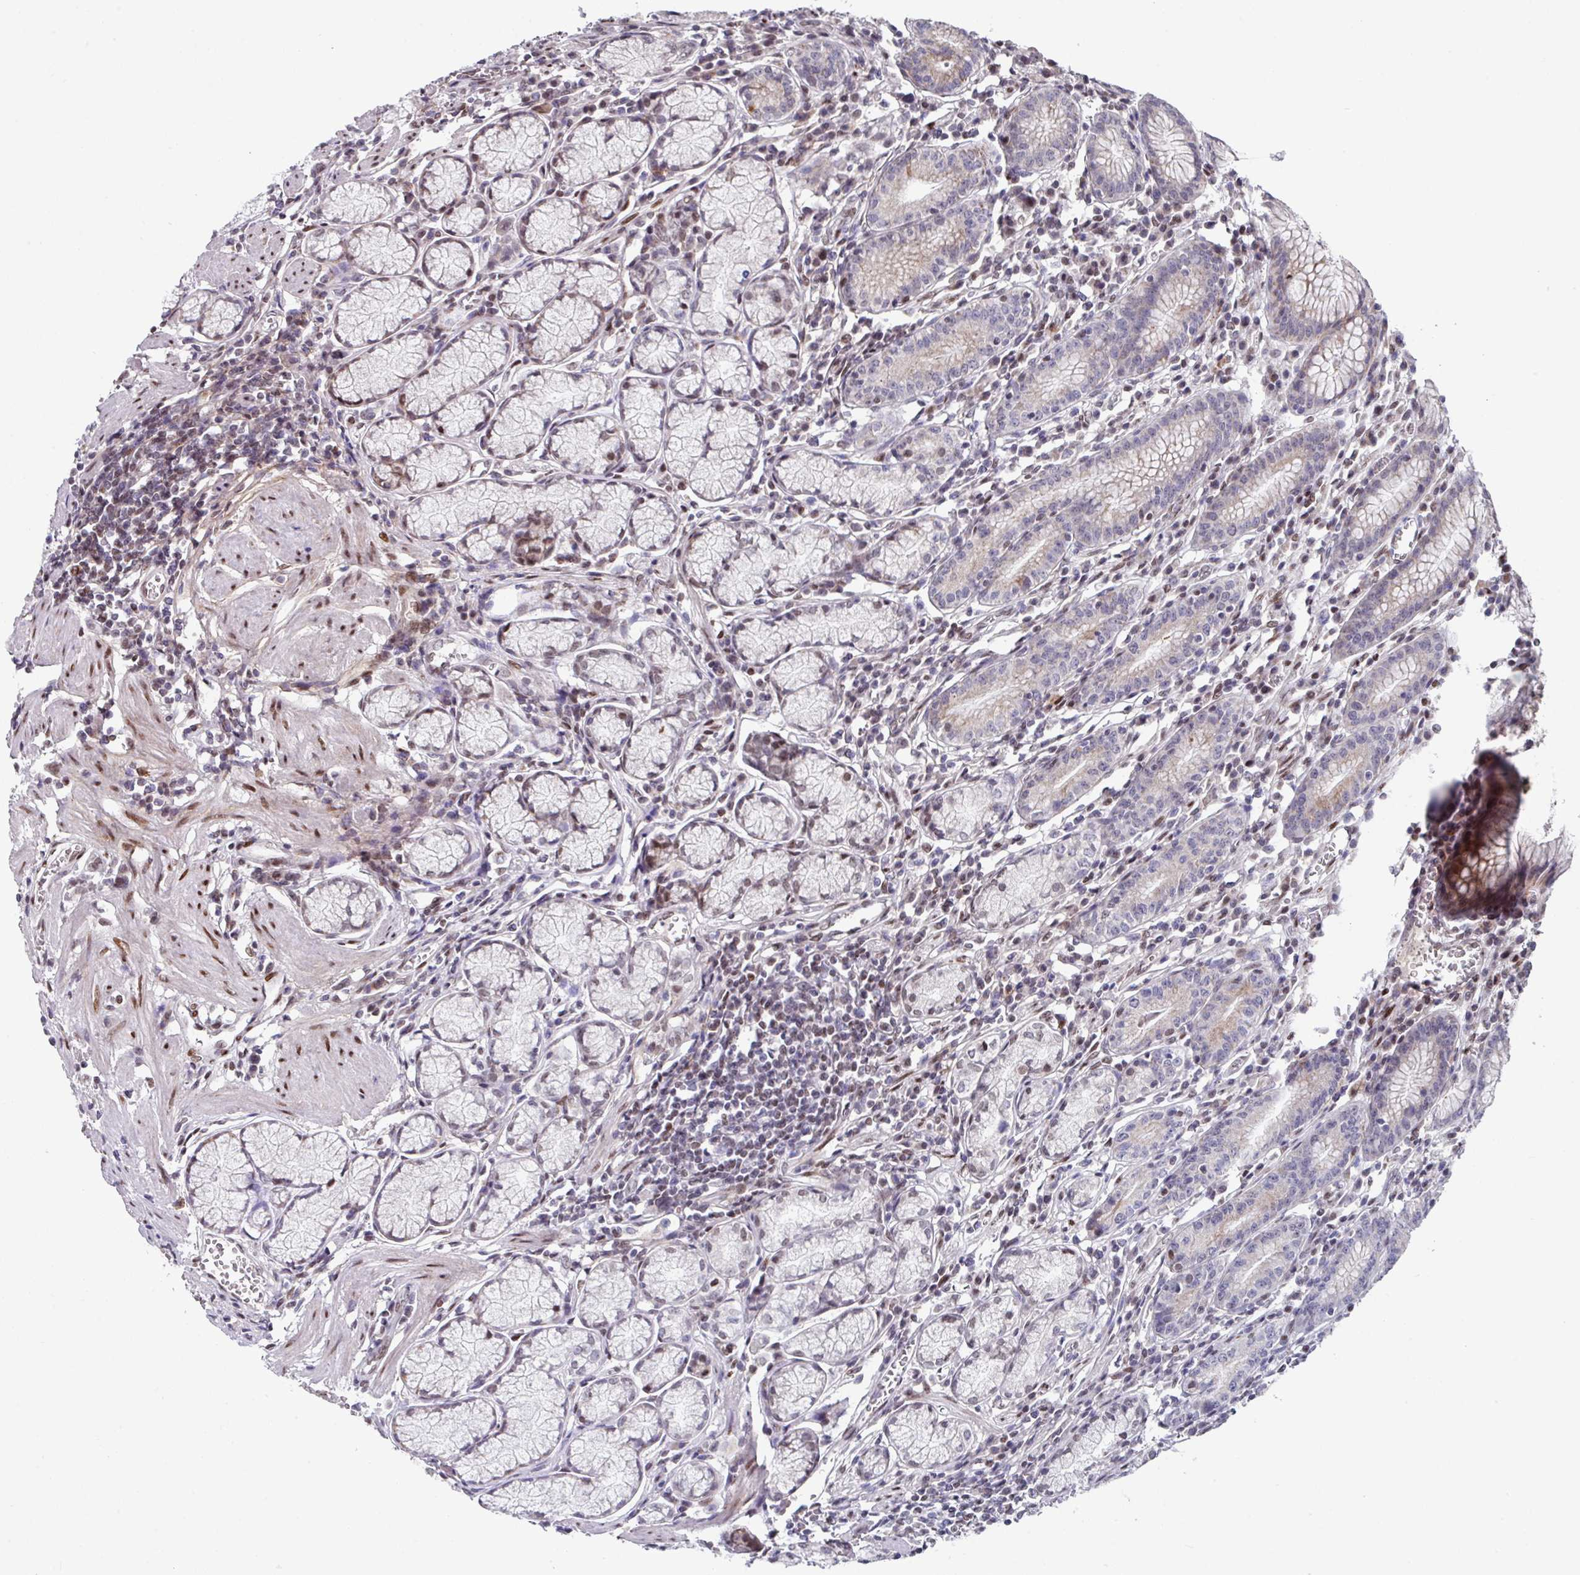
{"staining": {"intensity": "moderate", "quantity": "<25%", "location": "cytoplasmic/membranous,nuclear"}, "tissue": "stomach", "cell_type": "Glandular cells", "image_type": "normal", "snomed": [{"axis": "morphology", "description": "Normal tissue, NOS"}, {"axis": "topography", "description": "Stomach"}], "caption": "Moderate cytoplasmic/membranous,nuclear positivity is identified in approximately <25% of glandular cells in normal stomach. The protein of interest is shown in brown color, while the nuclei are stained blue.", "gene": "CBX7", "patient": {"sex": "male", "age": 55}}